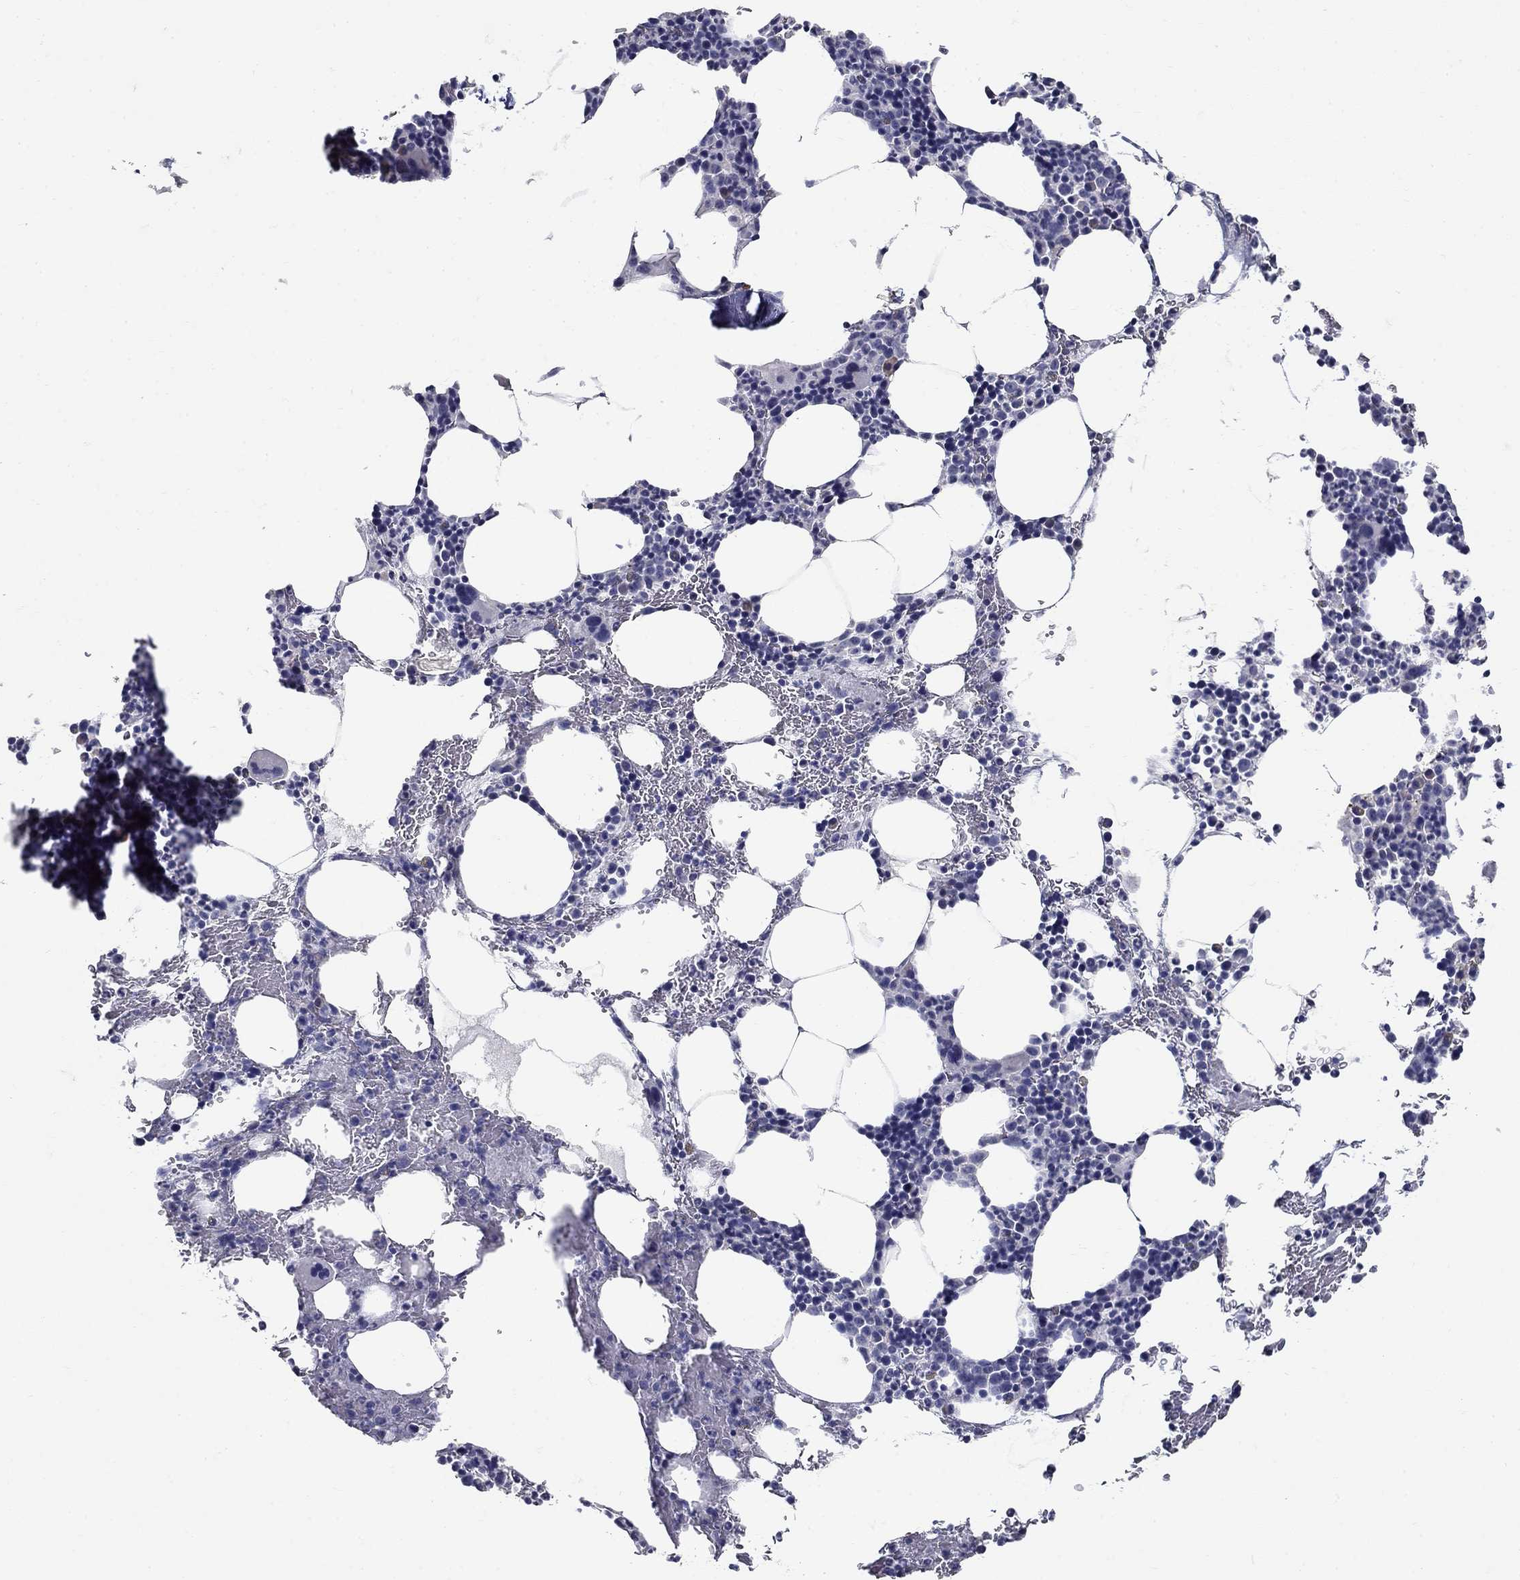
{"staining": {"intensity": "negative", "quantity": "none", "location": "none"}, "tissue": "bone marrow", "cell_type": "Hematopoietic cells", "image_type": "normal", "snomed": [{"axis": "morphology", "description": "Normal tissue, NOS"}, {"axis": "topography", "description": "Bone marrow"}], "caption": "Bone marrow stained for a protein using immunohistochemistry (IHC) shows no expression hematopoietic cells.", "gene": "POMC", "patient": {"sex": "male", "age": 83}}